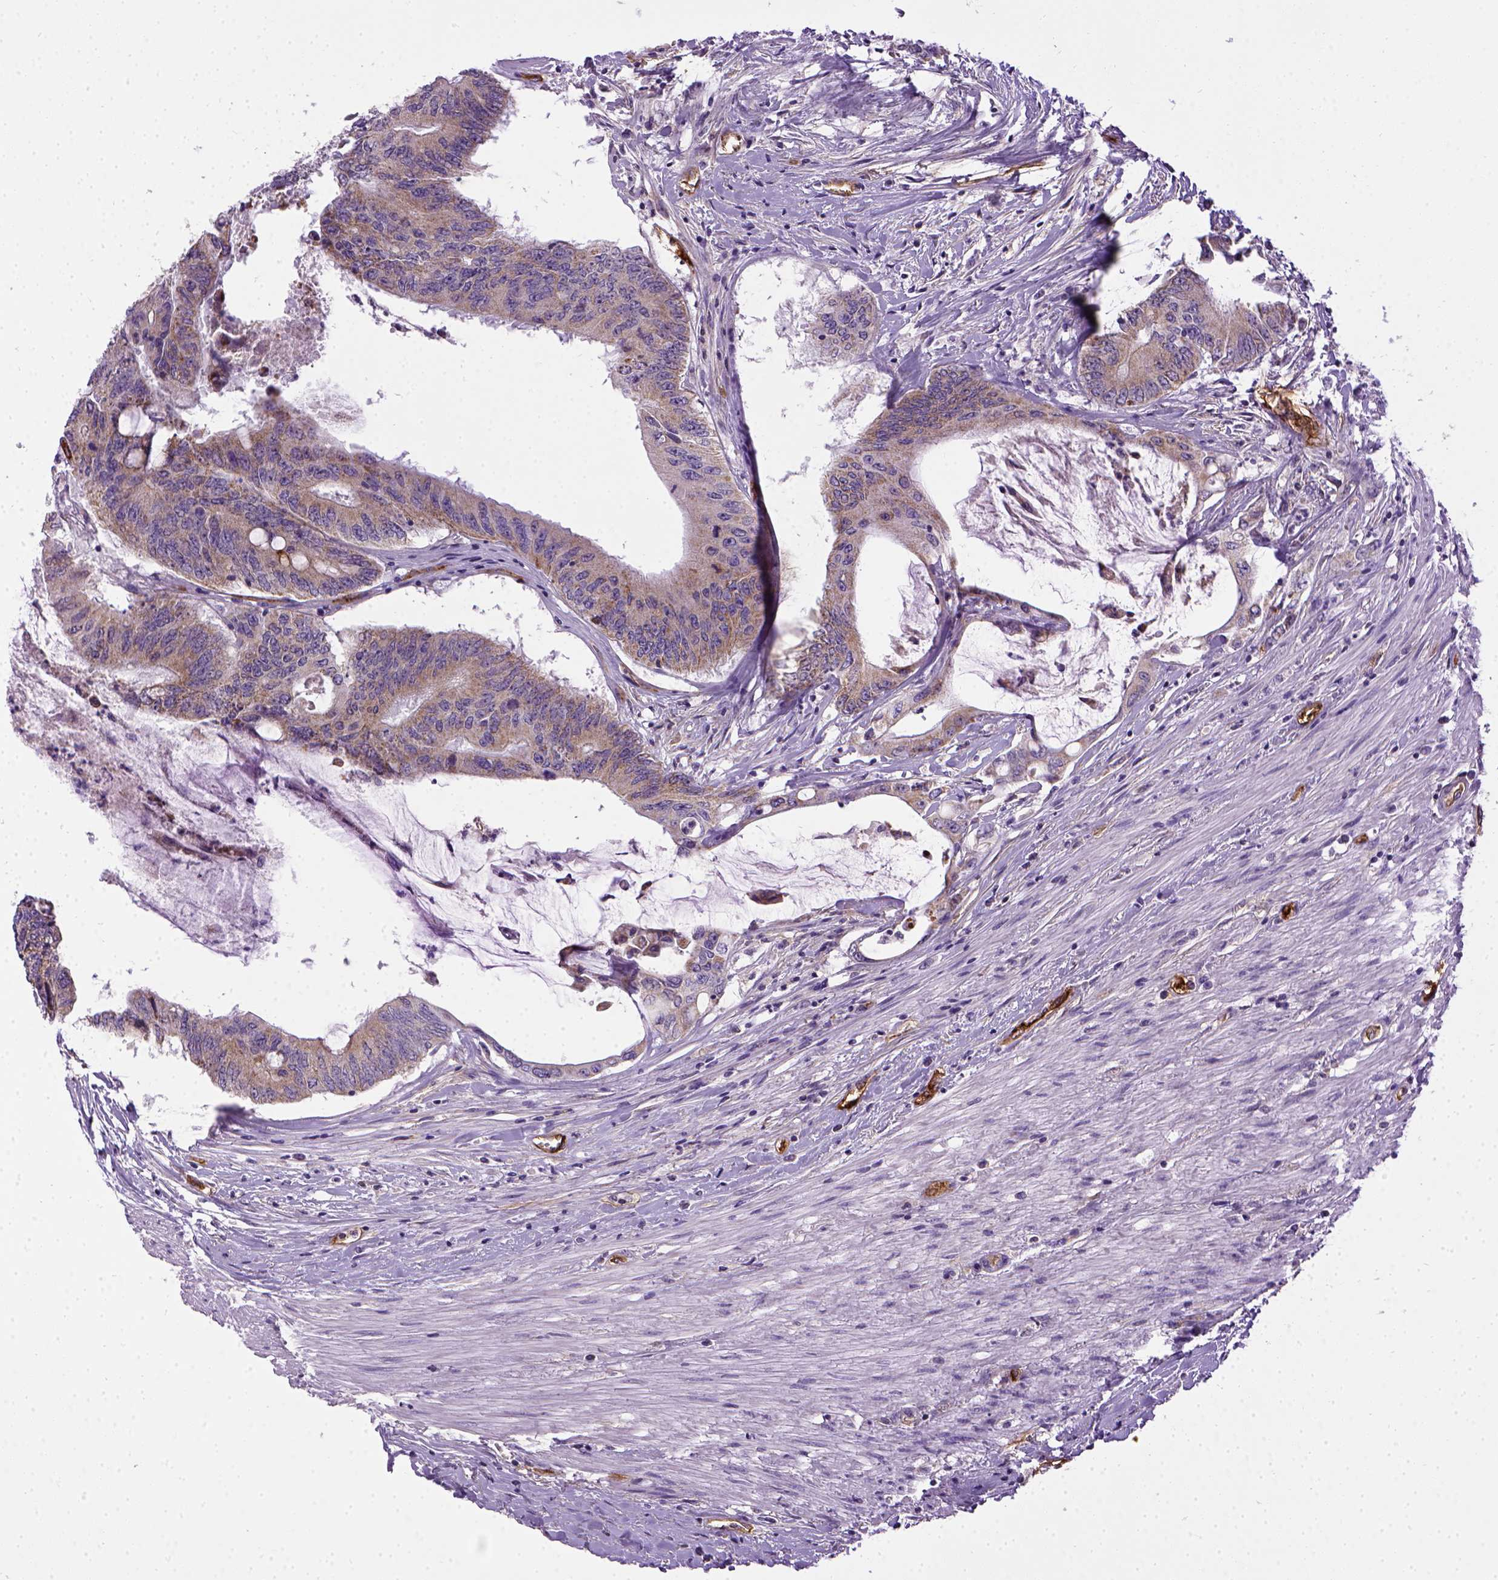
{"staining": {"intensity": "weak", "quantity": ">75%", "location": "cytoplasmic/membranous"}, "tissue": "colorectal cancer", "cell_type": "Tumor cells", "image_type": "cancer", "snomed": [{"axis": "morphology", "description": "Adenocarcinoma, NOS"}, {"axis": "topography", "description": "Rectum"}], "caption": "An image showing weak cytoplasmic/membranous staining in approximately >75% of tumor cells in colorectal cancer, as visualized by brown immunohistochemical staining.", "gene": "ENG", "patient": {"sex": "male", "age": 59}}